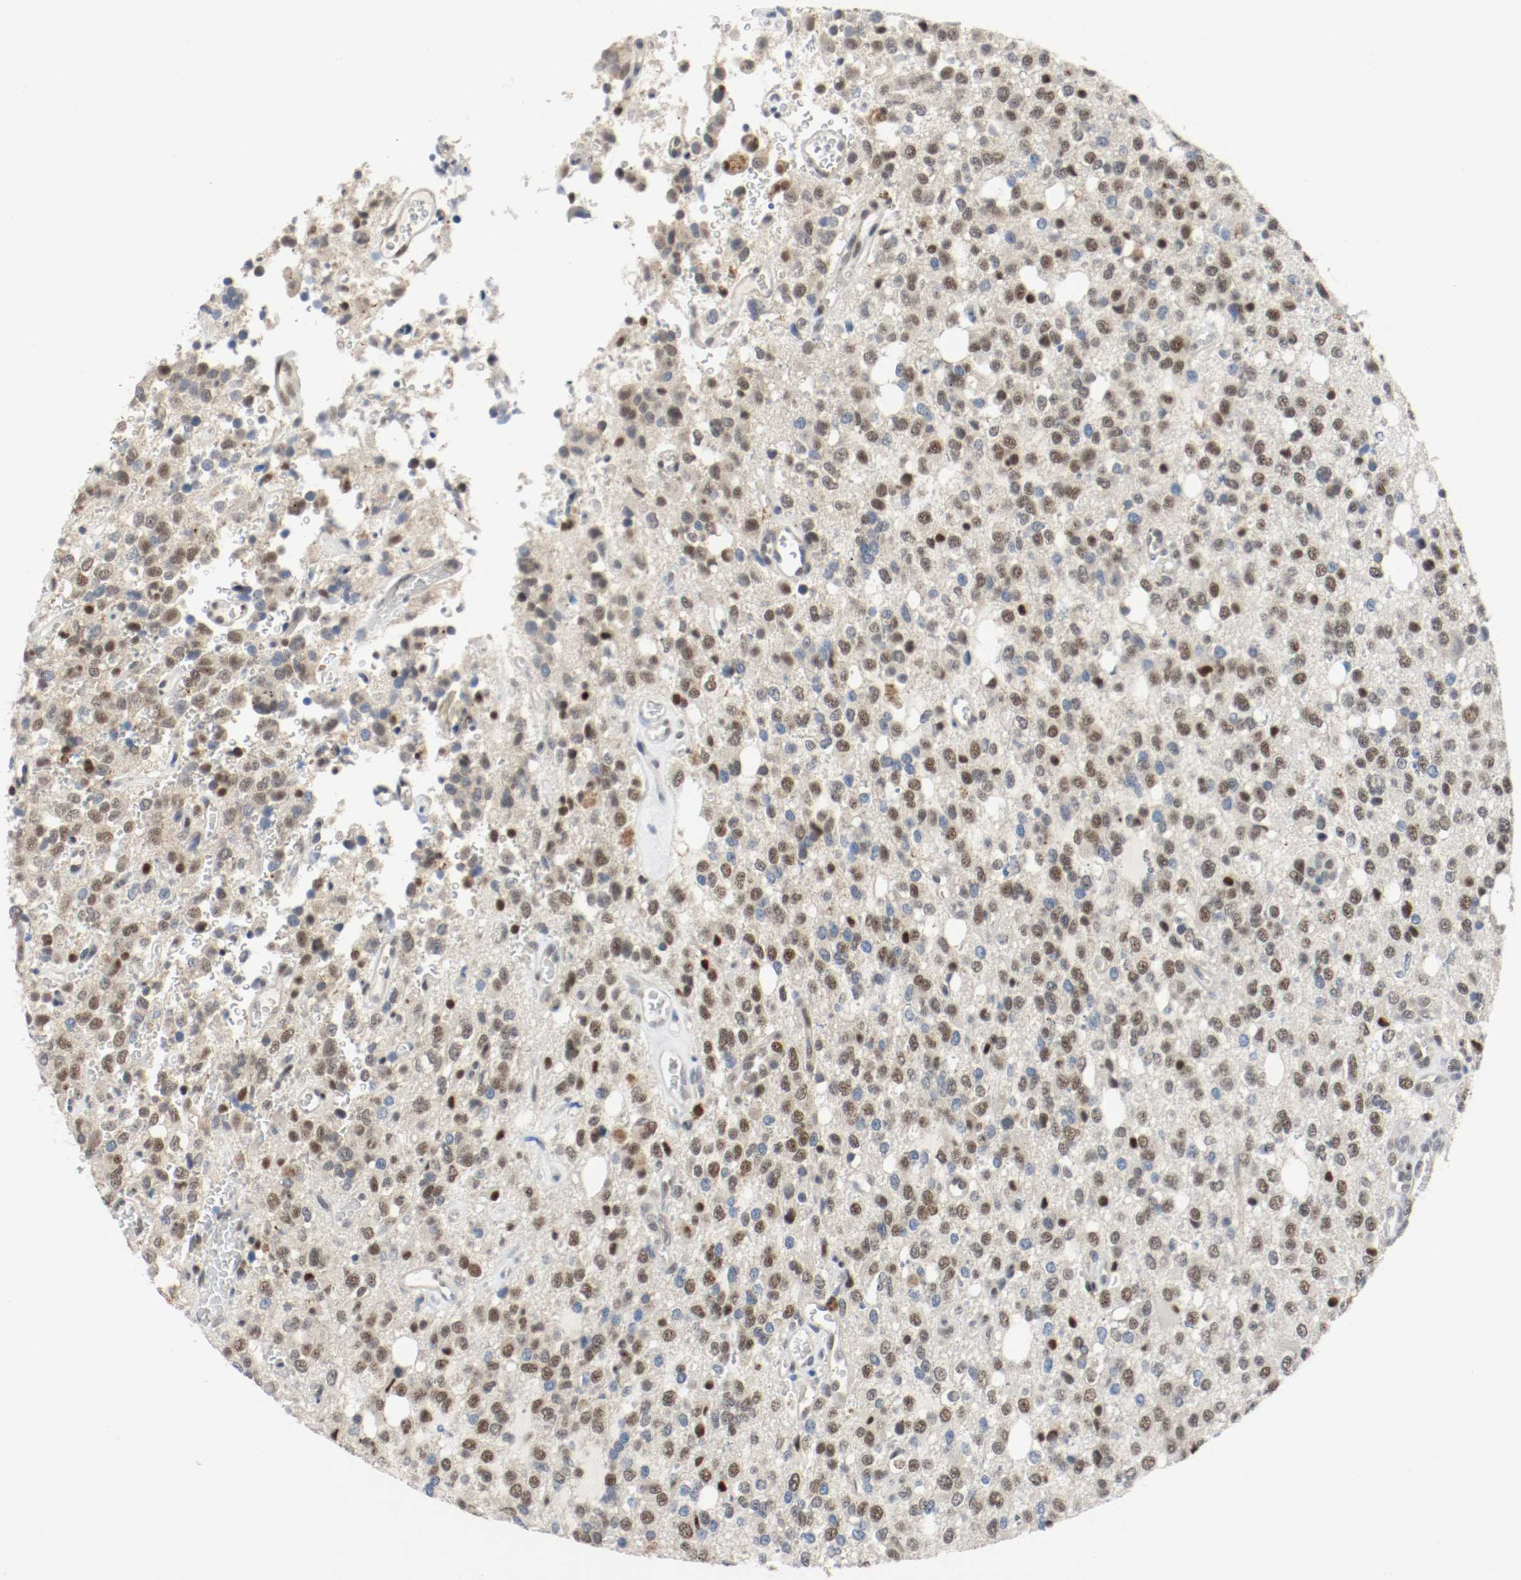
{"staining": {"intensity": "moderate", "quantity": "<25%", "location": "nuclear"}, "tissue": "glioma", "cell_type": "Tumor cells", "image_type": "cancer", "snomed": [{"axis": "morphology", "description": "Glioma, malignant, High grade"}, {"axis": "topography", "description": "Brain"}], "caption": "Glioma tissue reveals moderate nuclear positivity in approximately <25% of tumor cells Using DAB (3,3'-diaminobenzidine) (brown) and hematoxylin (blue) stains, captured at high magnification using brightfield microscopy.", "gene": "ASH1L", "patient": {"sex": "male", "age": 47}}